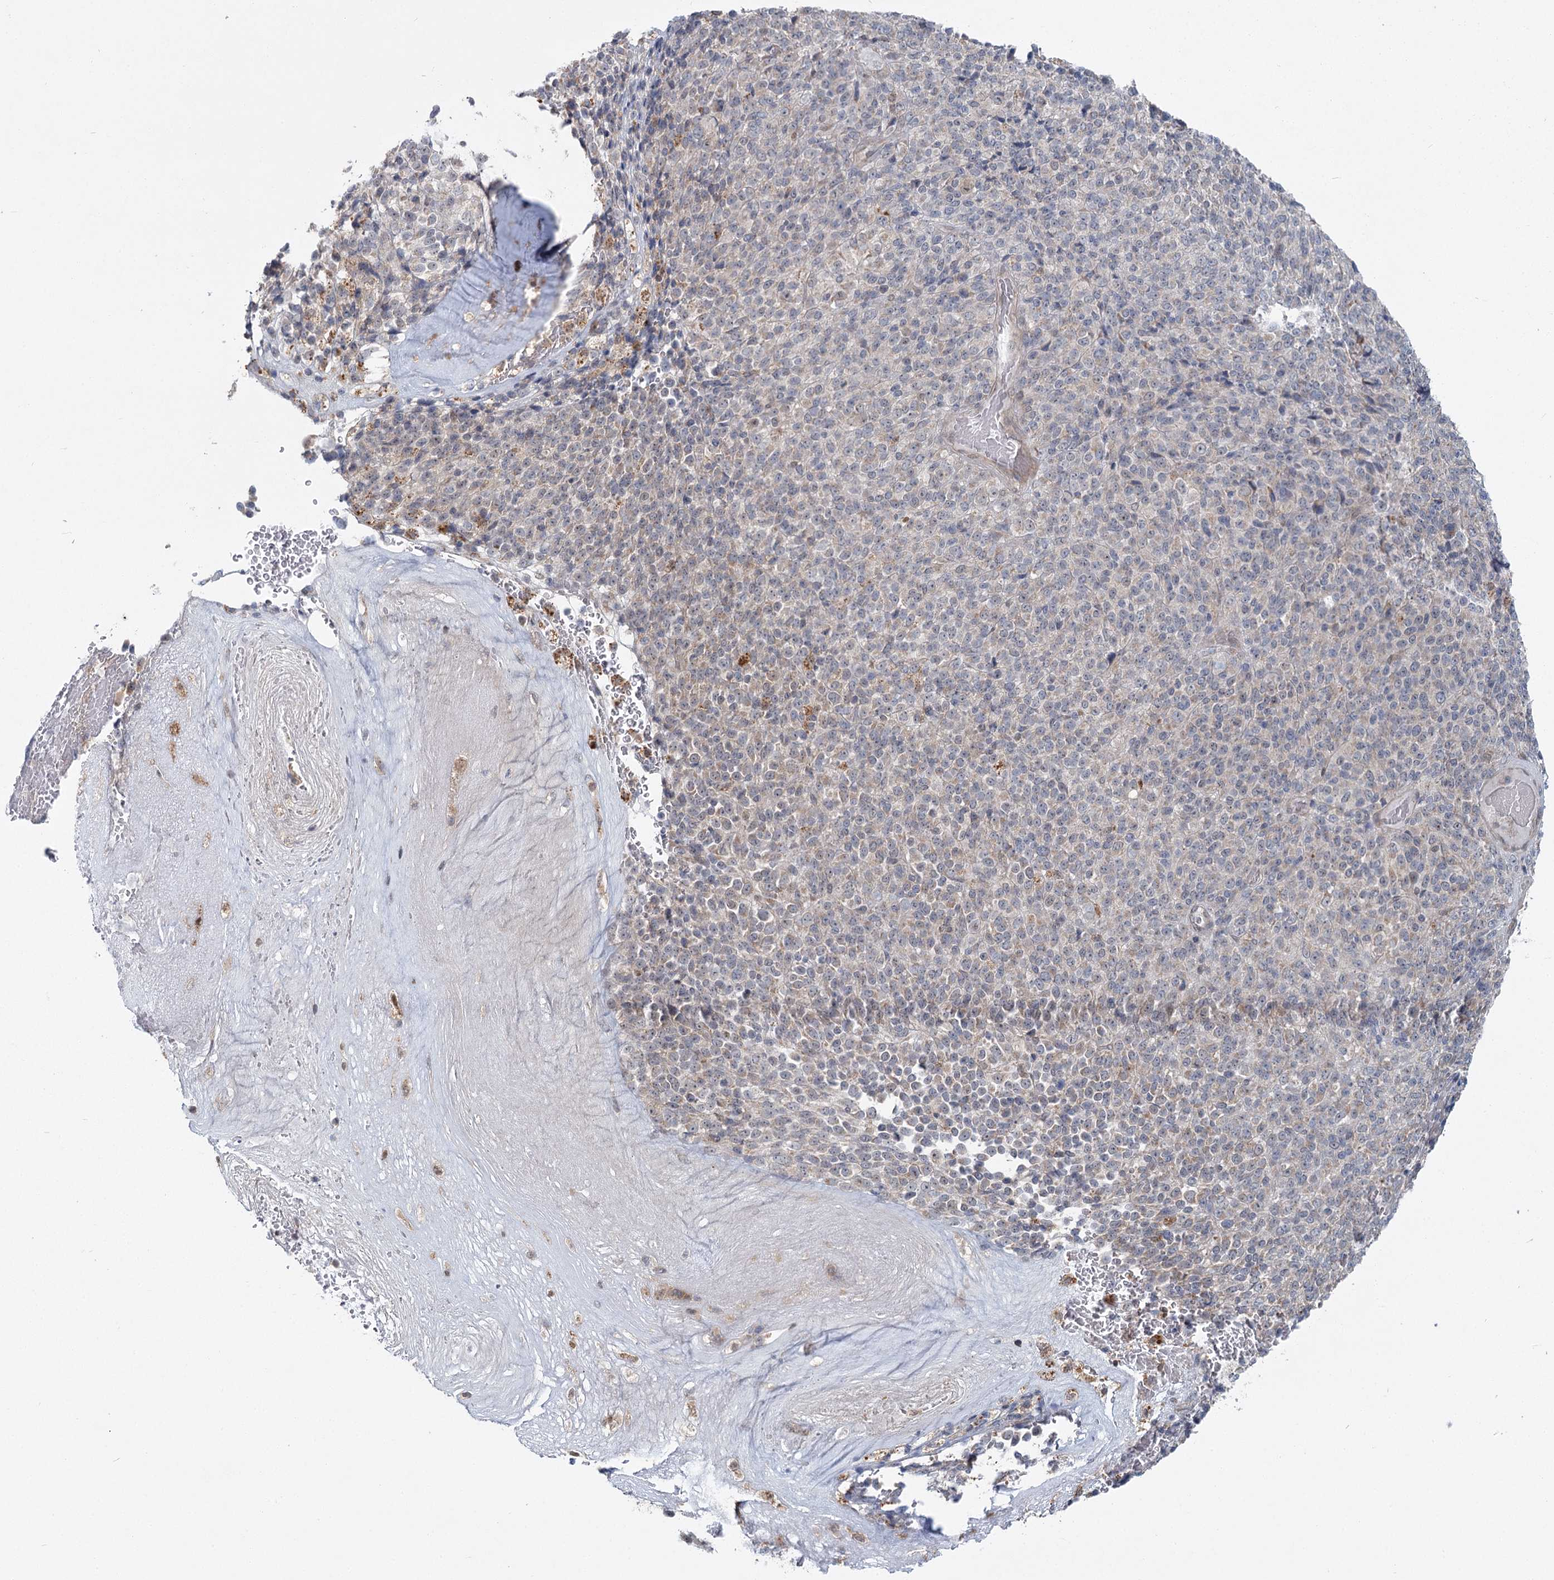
{"staining": {"intensity": "weak", "quantity": "<25%", "location": "cytoplasmic/membranous"}, "tissue": "melanoma", "cell_type": "Tumor cells", "image_type": "cancer", "snomed": [{"axis": "morphology", "description": "Malignant melanoma, Metastatic site"}, {"axis": "topography", "description": "Brain"}], "caption": "Melanoma was stained to show a protein in brown. There is no significant positivity in tumor cells. (Immunohistochemistry, brightfield microscopy, high magnification).", "gene": "THNSL1", "patient": {"sex": "female", "age": 56}}